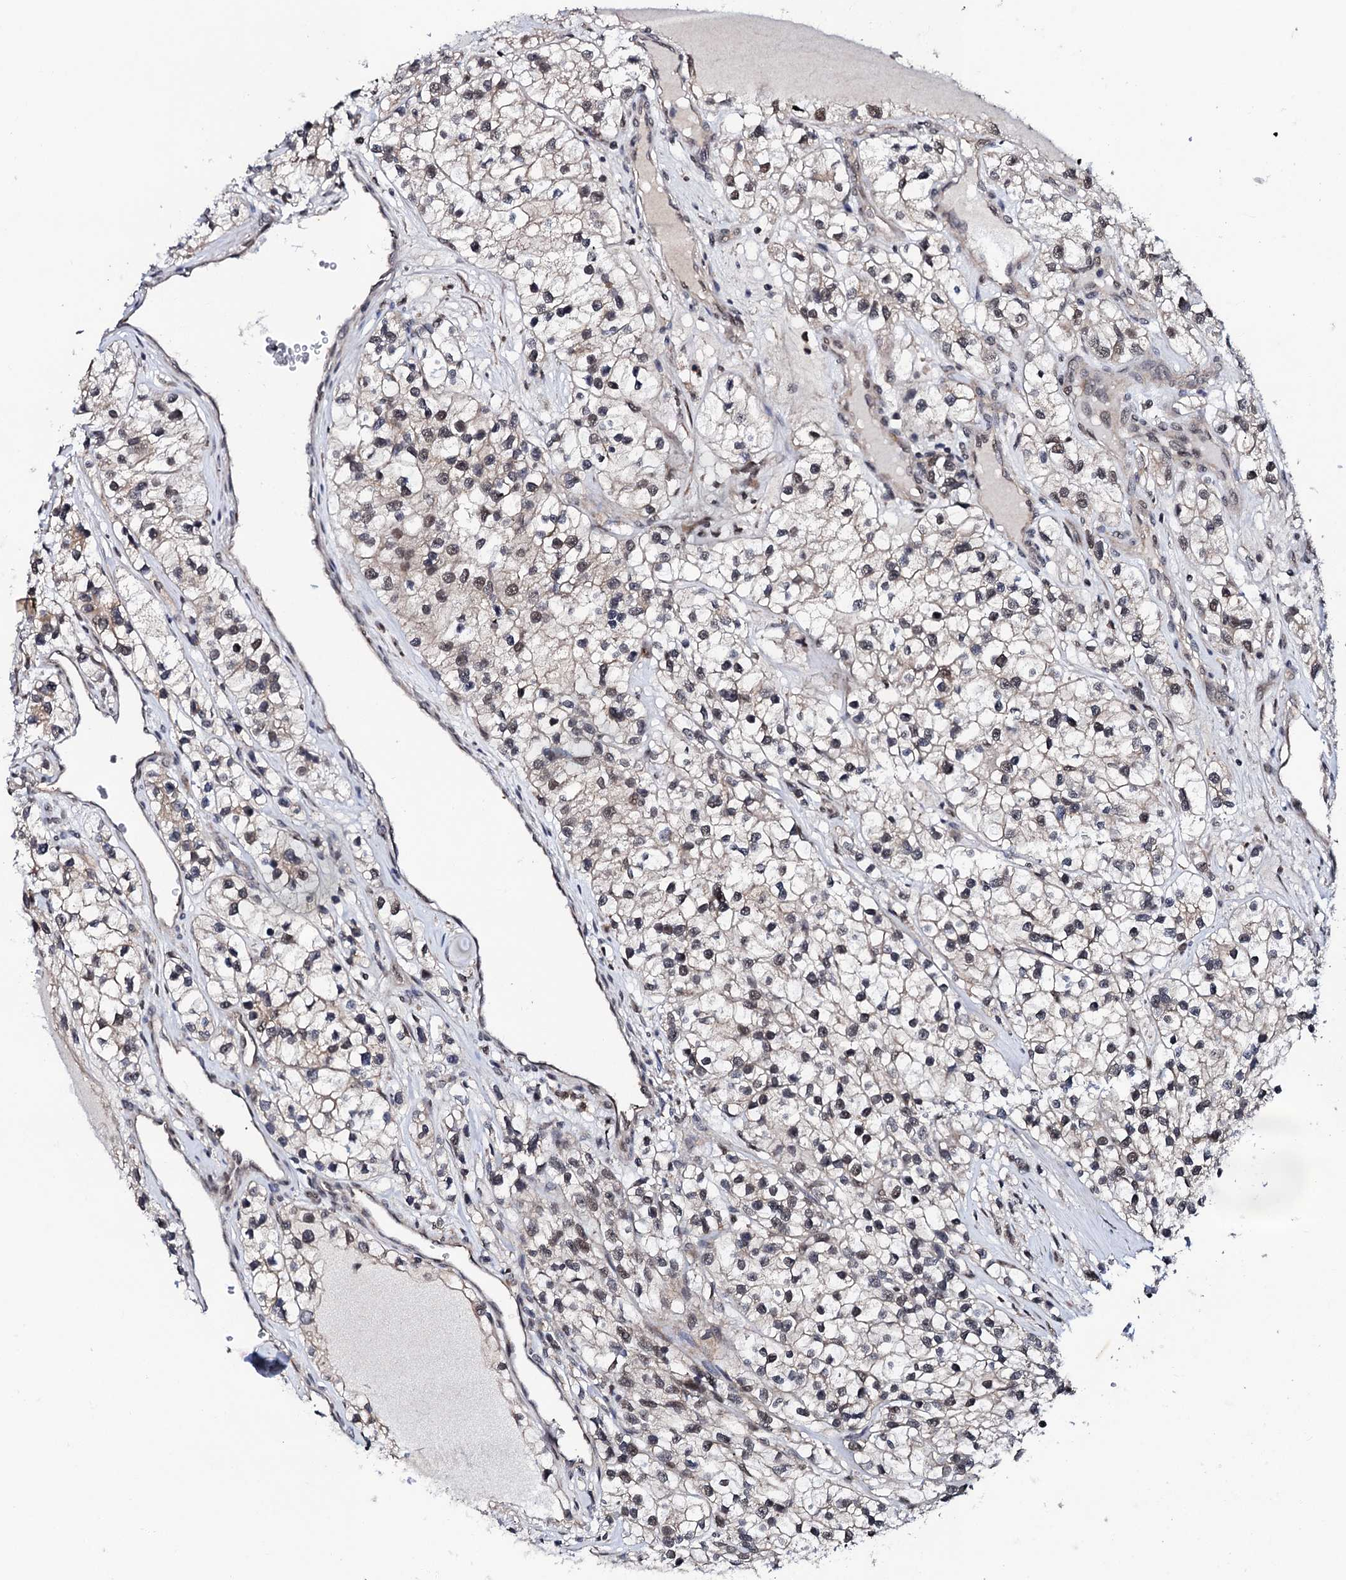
{"staining": {"intensity": "weak", "quantity": "25%-75%", "location": "nuclear"}, "tissue": "renal cancer", "cell_type": "Tumor cells", "image_type": "cancer", "snomed": [{"axis": "morphology", "description": "Adenocarcinoma, NOS"}, {"axis": "topography", "description": "Kidney"}], "caption": "Protein analysis of adenocarcinoma (renal) tissue displays weak nuclear expression in about 25%-75% of tumor cells.", "gene": "CSTF3", "patient": {"sex": "female", "age": 57}}